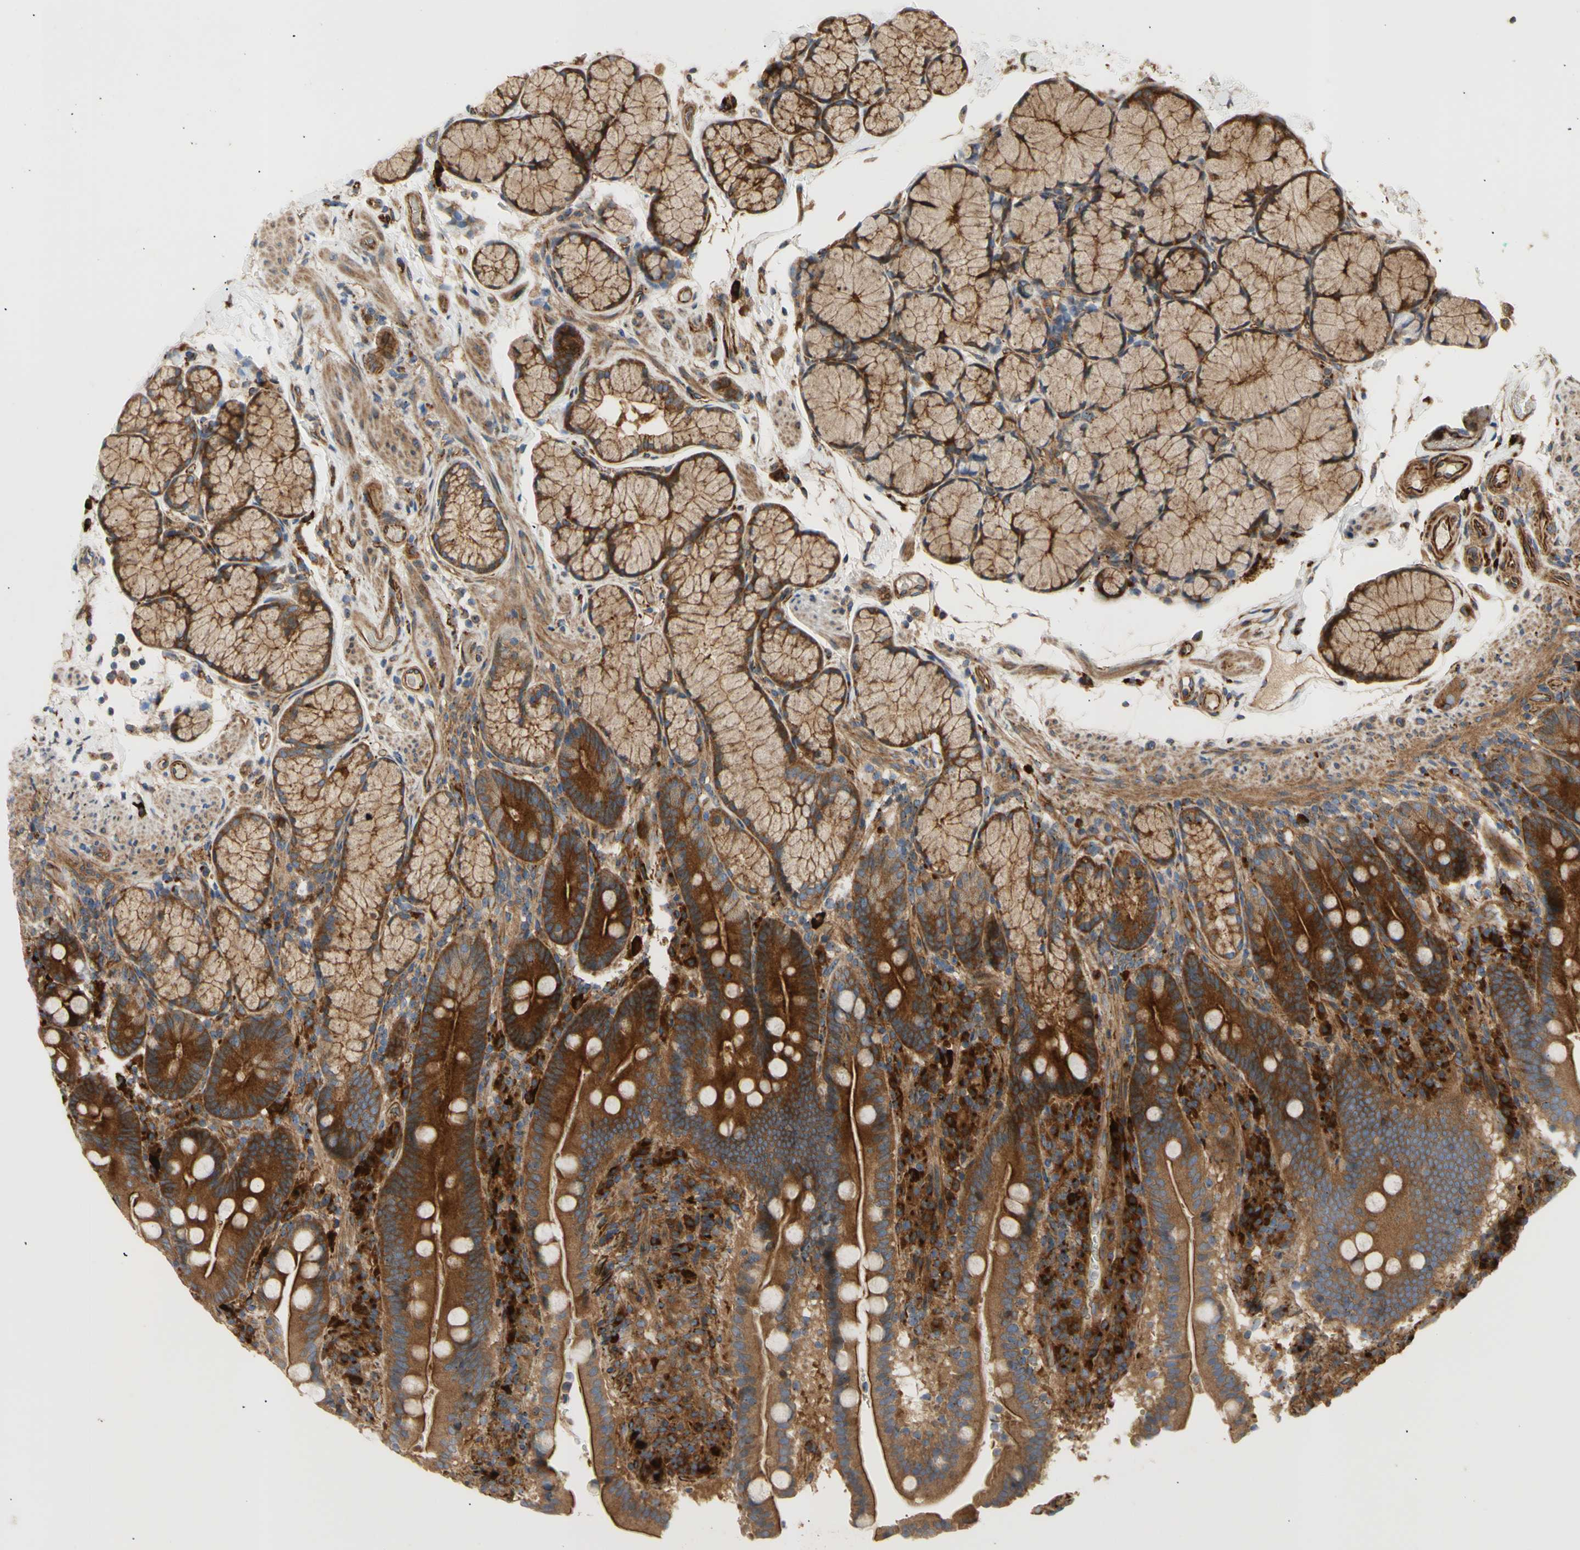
{"staining": {"intensity": "strong", "quantity": "25%-75%", "location": "cytoplasmic/membranous"}, "tissue": "duodenum", "cell_type": "Glandular cells", "image_type": "normal", "snomed": [{"axis": "morphology", "description": "Normal tissue, NOS"}, {"axis": "topography", "description": "Small intestine, NOS"}], "caption": "This is an image of IHC staining of normal duodenum, which shows strong positivity in the cytoplasmic/membranous of glandular cells.", "gene": "TUBG2", "patient": {"sex": "female", "age": 71}}